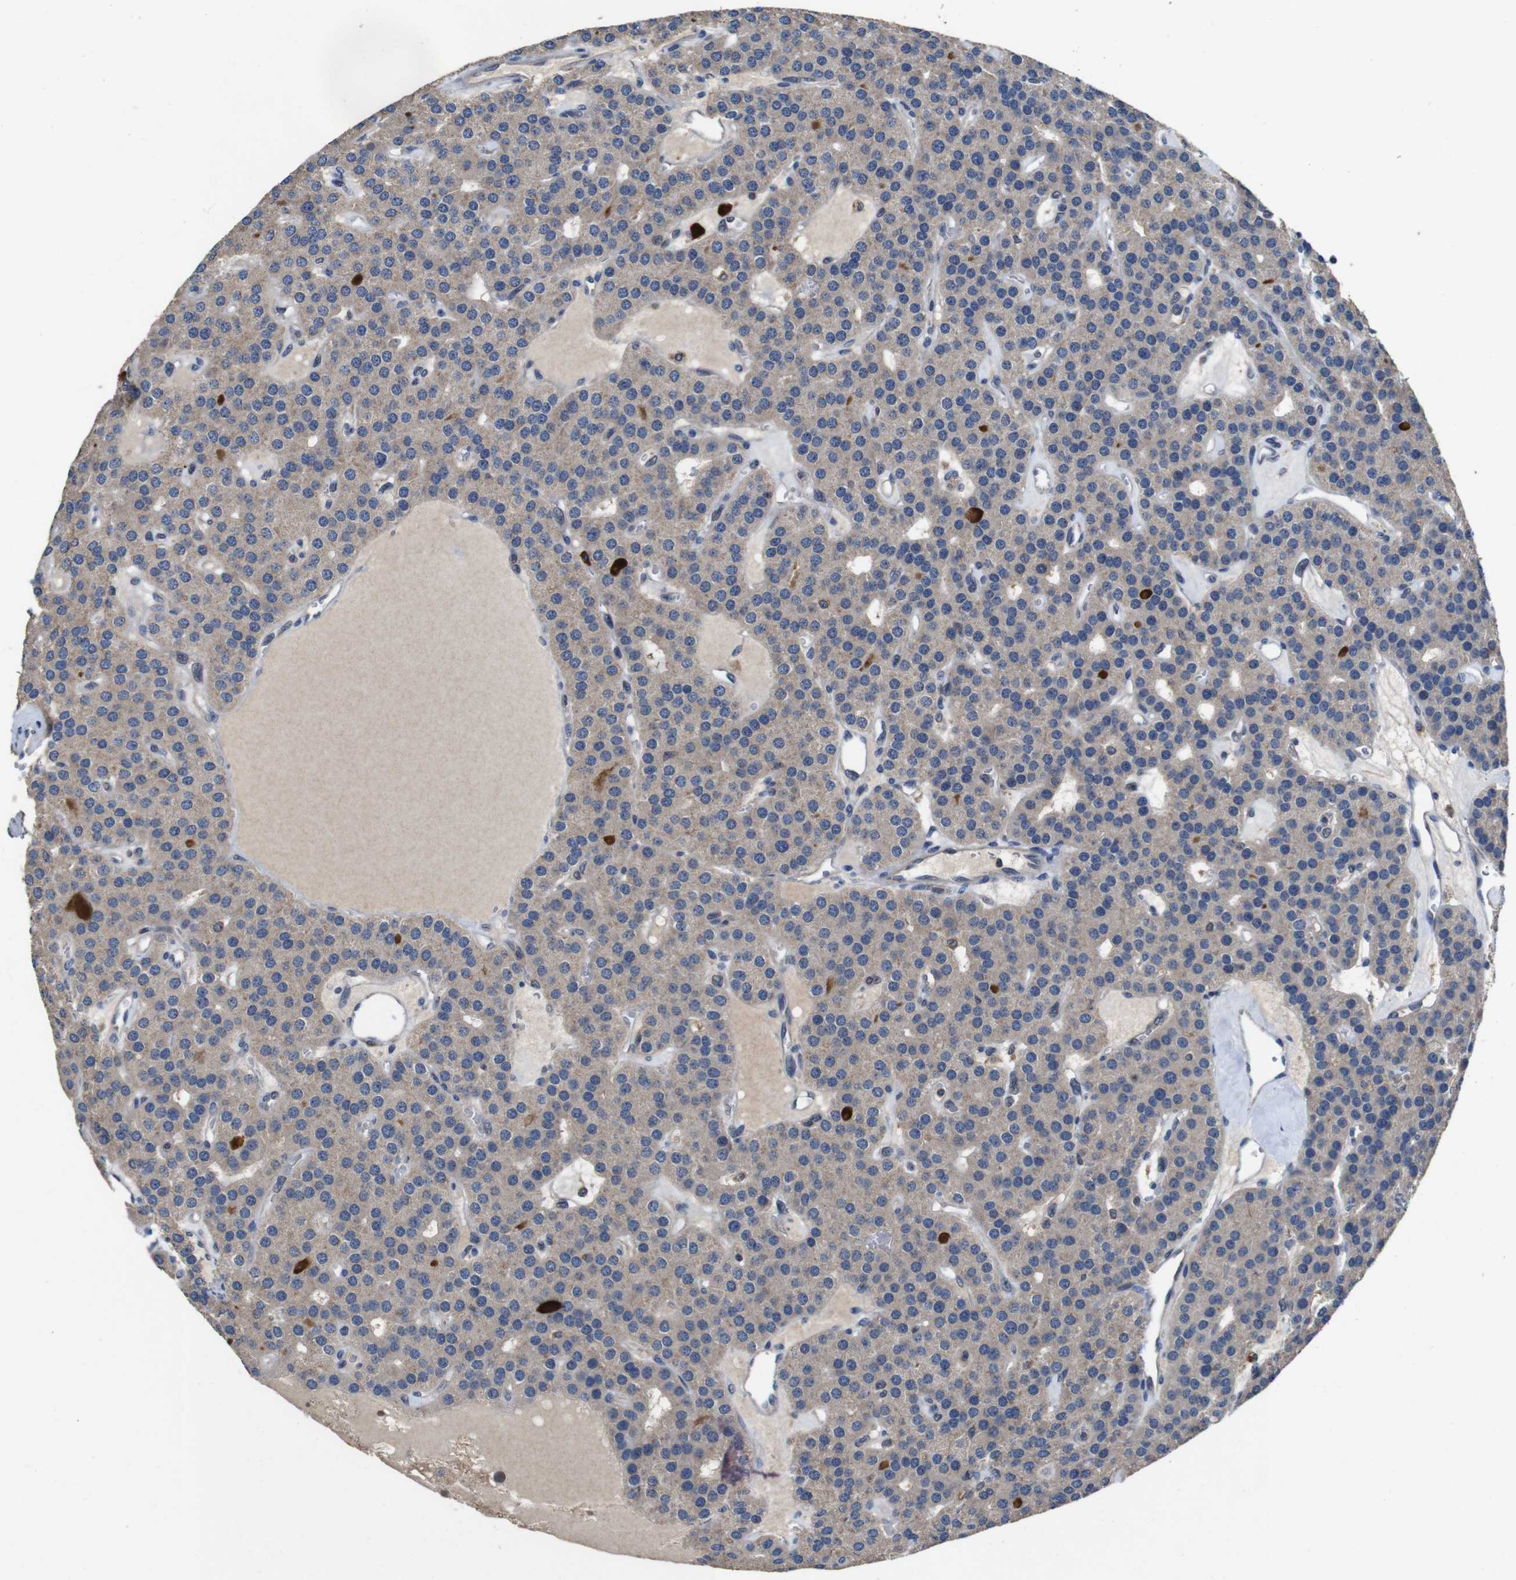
{"staining": {"intensity": "weak", "quantity": ">75%", "location": "cytoplasmic/membranous"}, "tissue": "parathyroid gland", "cell_type": "Glandular cells", "image_type": "normal", "snomed": [{"axis": "morphology", "description": "Normal tissue, NOS"}, {"axis": "morphology", "description": "Adenoma, NOS"}, {"axis": "topography", "description": "Parathyroid gland"}], "caption": "Parathyroid gland stained with IHC displays weak cytoplasmic/membranous positivity in about >75% of glandular cells.", "gene": "GLIPR1", "patient": {"sex": "female", "age": 86}}